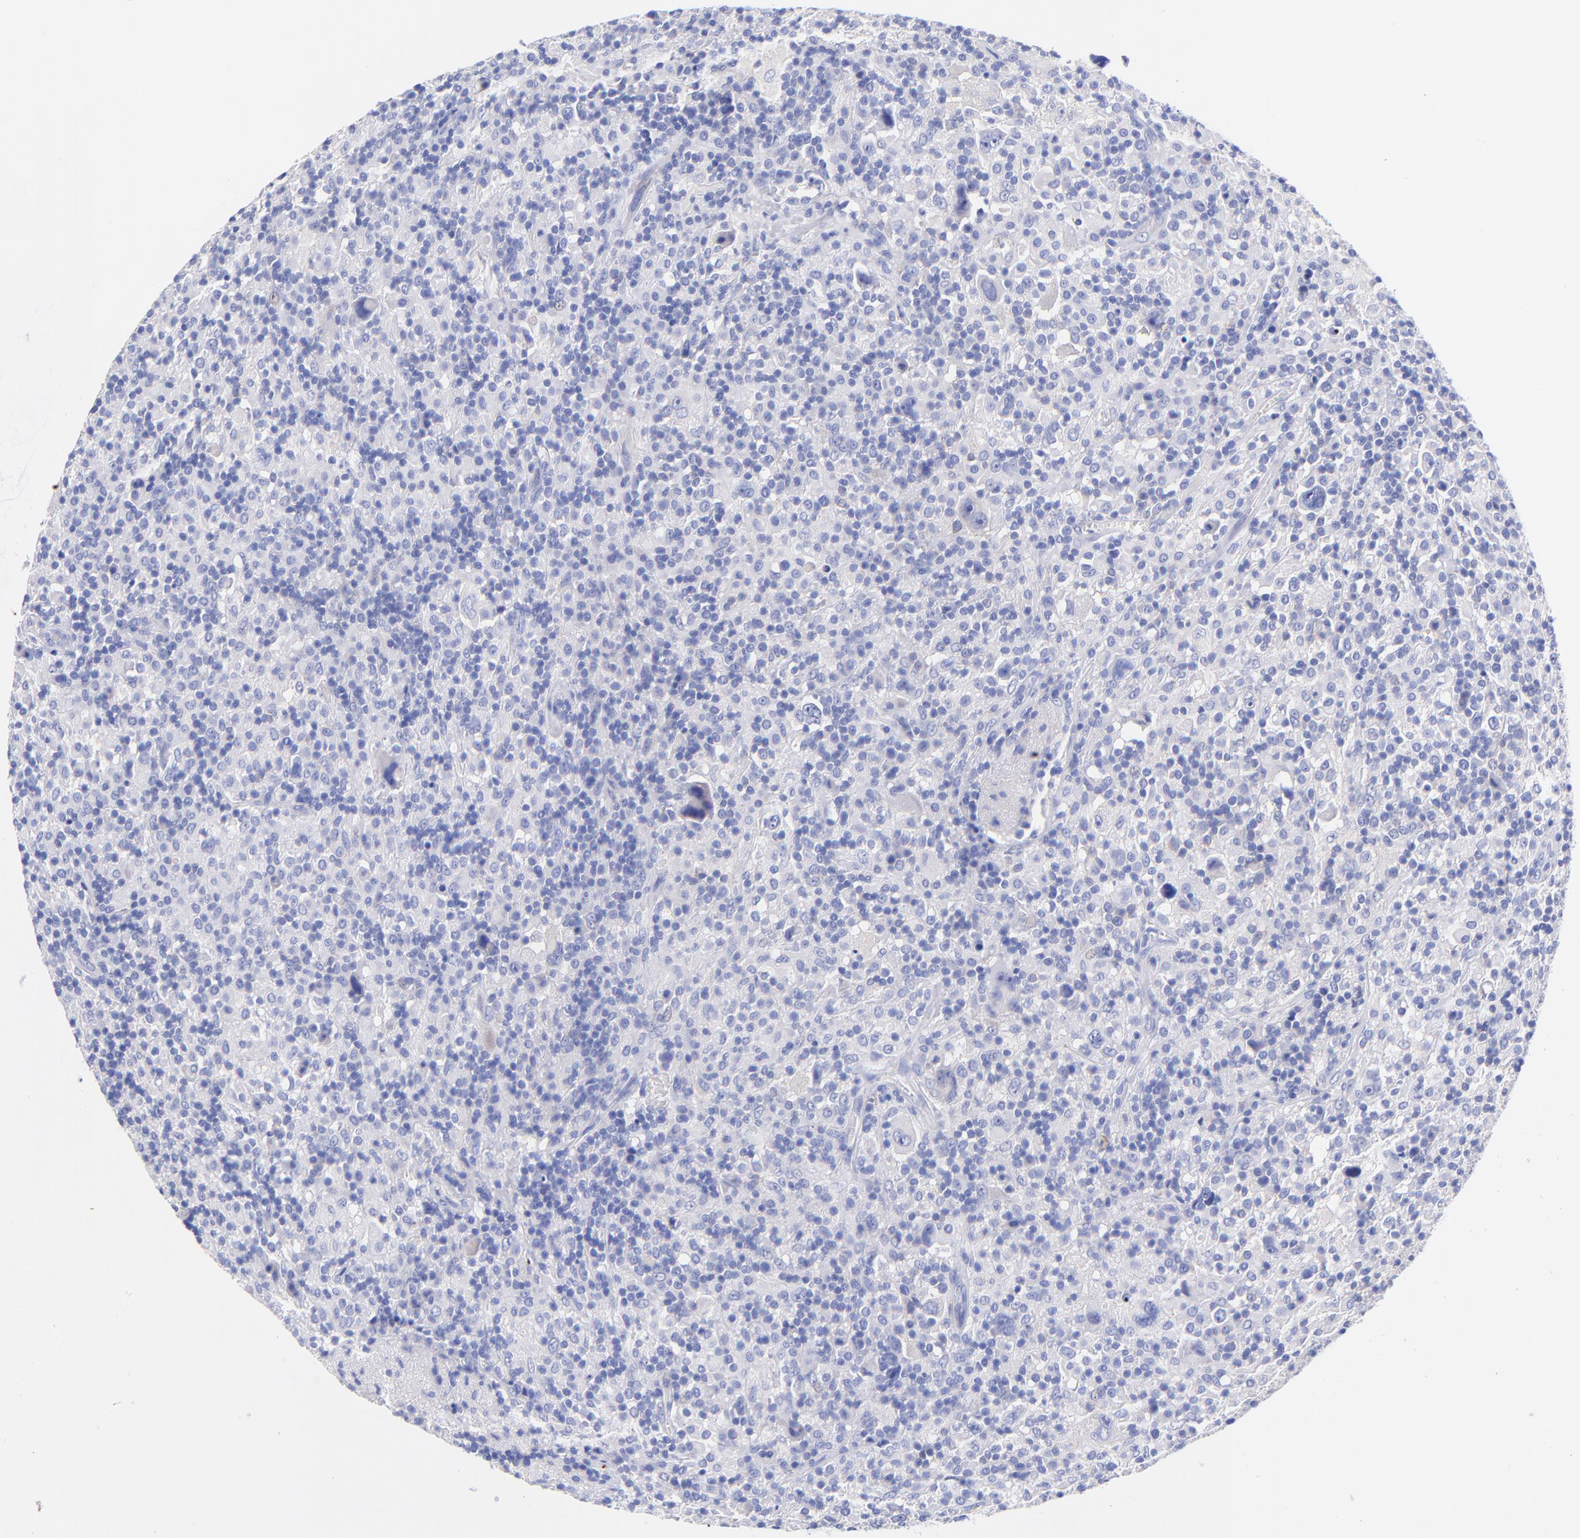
{"staining": {"intensity": "negative", "quantity": "none", "location": "none"}, "tissue": "lymphoma", "cell_type": "Tumor cells", "image_type": "cancer", "snomed": [{"axis": "morphology", "description": "Hodgkin's disease, NOS"}, {"axis": "topography", "description": "Lymph node"}], "caption": "A high-resolution histopathology image shows IHC staining of lymphoma, which exhibits no significant positivity in tumor cells. (Brightfield microscopy of DAB IHC at high magnification).", "gene": "GPHN", "patient": {"sex": "male", "age": 46}}